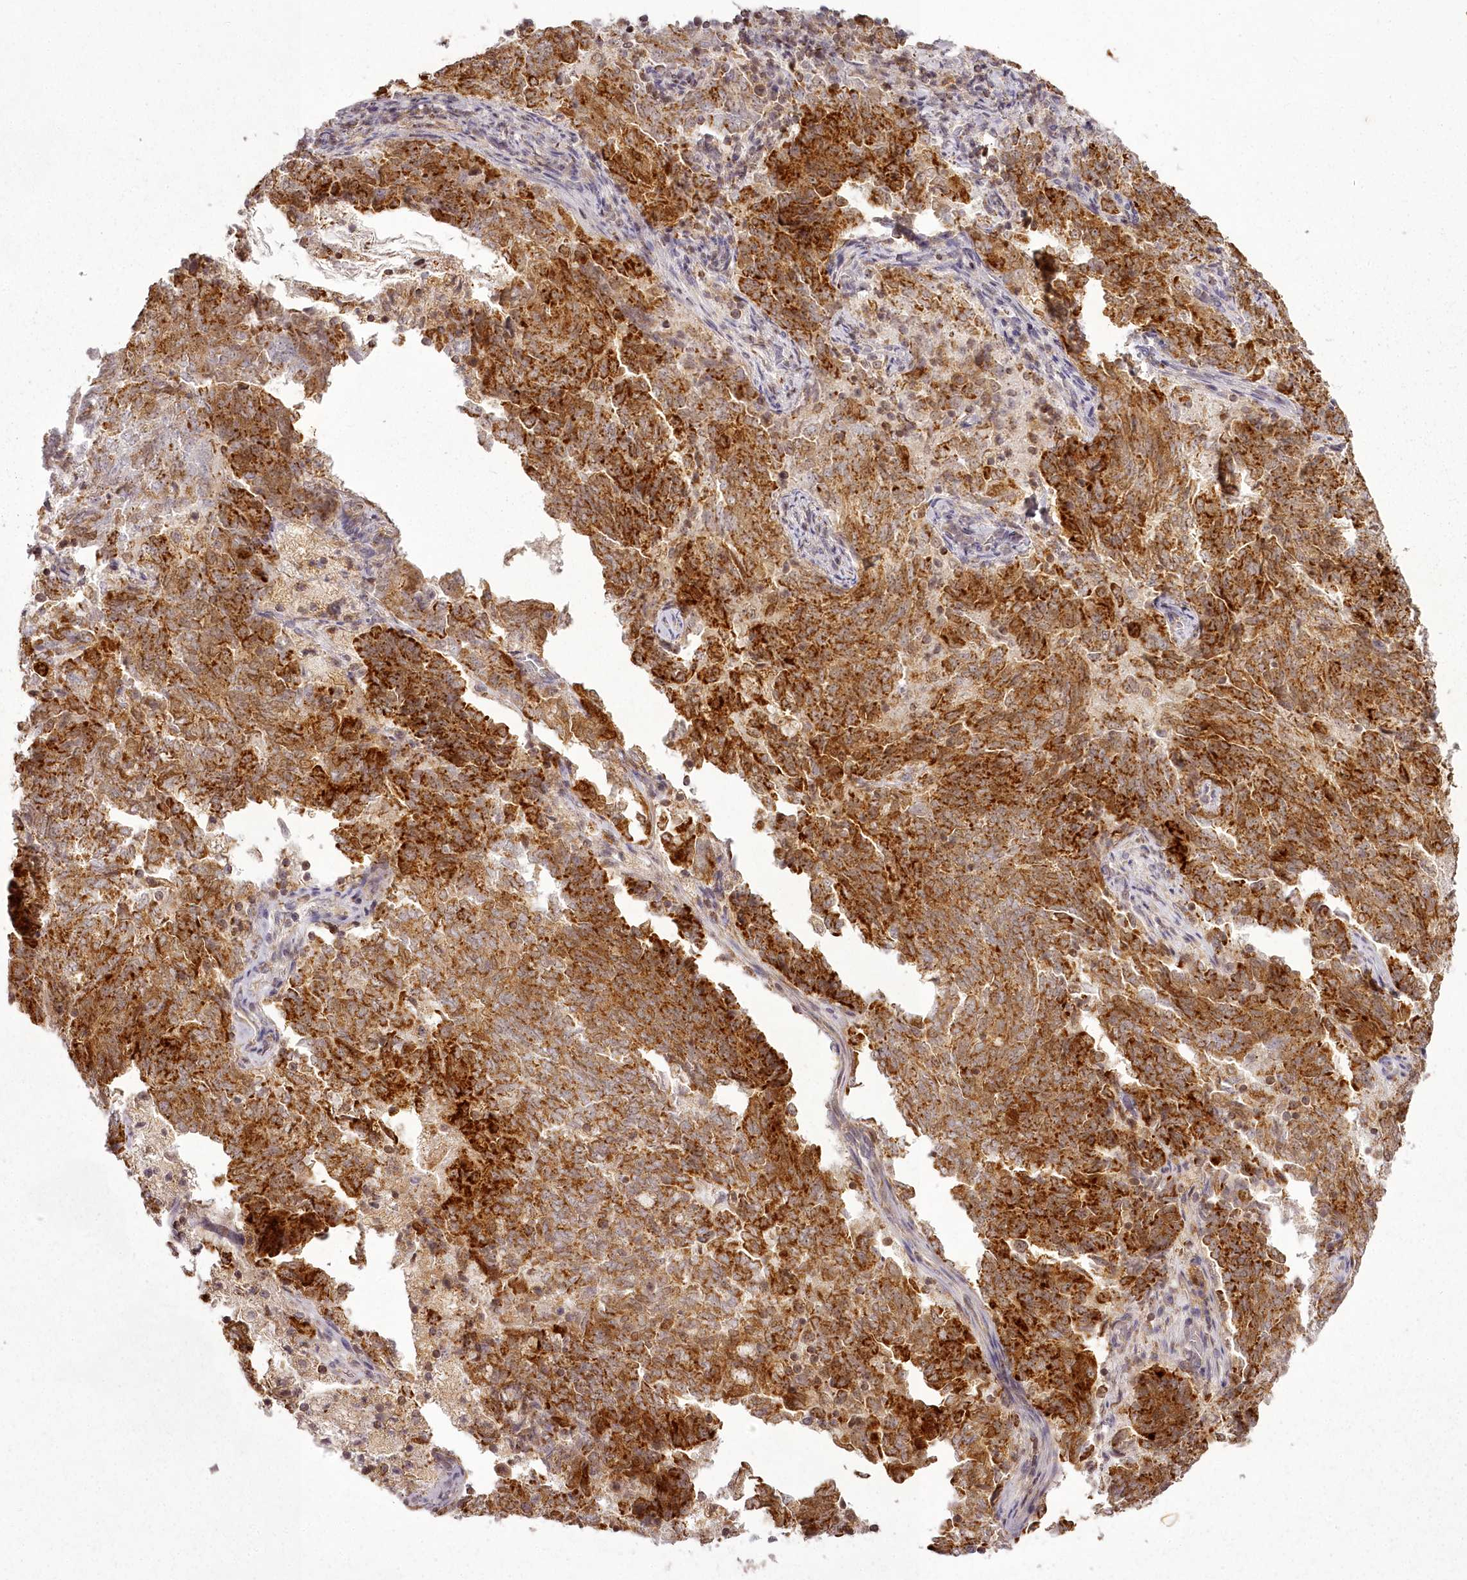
{"staining": {"intensity": "strong", "quantity": ">75%", "location": "cytoplasmic/membranous"}, "tissue": "endometrial cancer", "cell_type": "Tumor cells", "image_type": "cancer", "snomed": [{"axis": "morphology", "description": "Adenocarcinoma, NOS"}, {"axis": "topography", "description": "Endometrium"}], "caption": "High-power microscopy captured an immunohistochemistry (IHC) image of adenocarcinoma (endometrial), revealing strong cytoplasmic/membranous staining in about >75% of tumor cells.", "gene": "CHCHD2", "patient": {"sex": "female", "age": 80}}